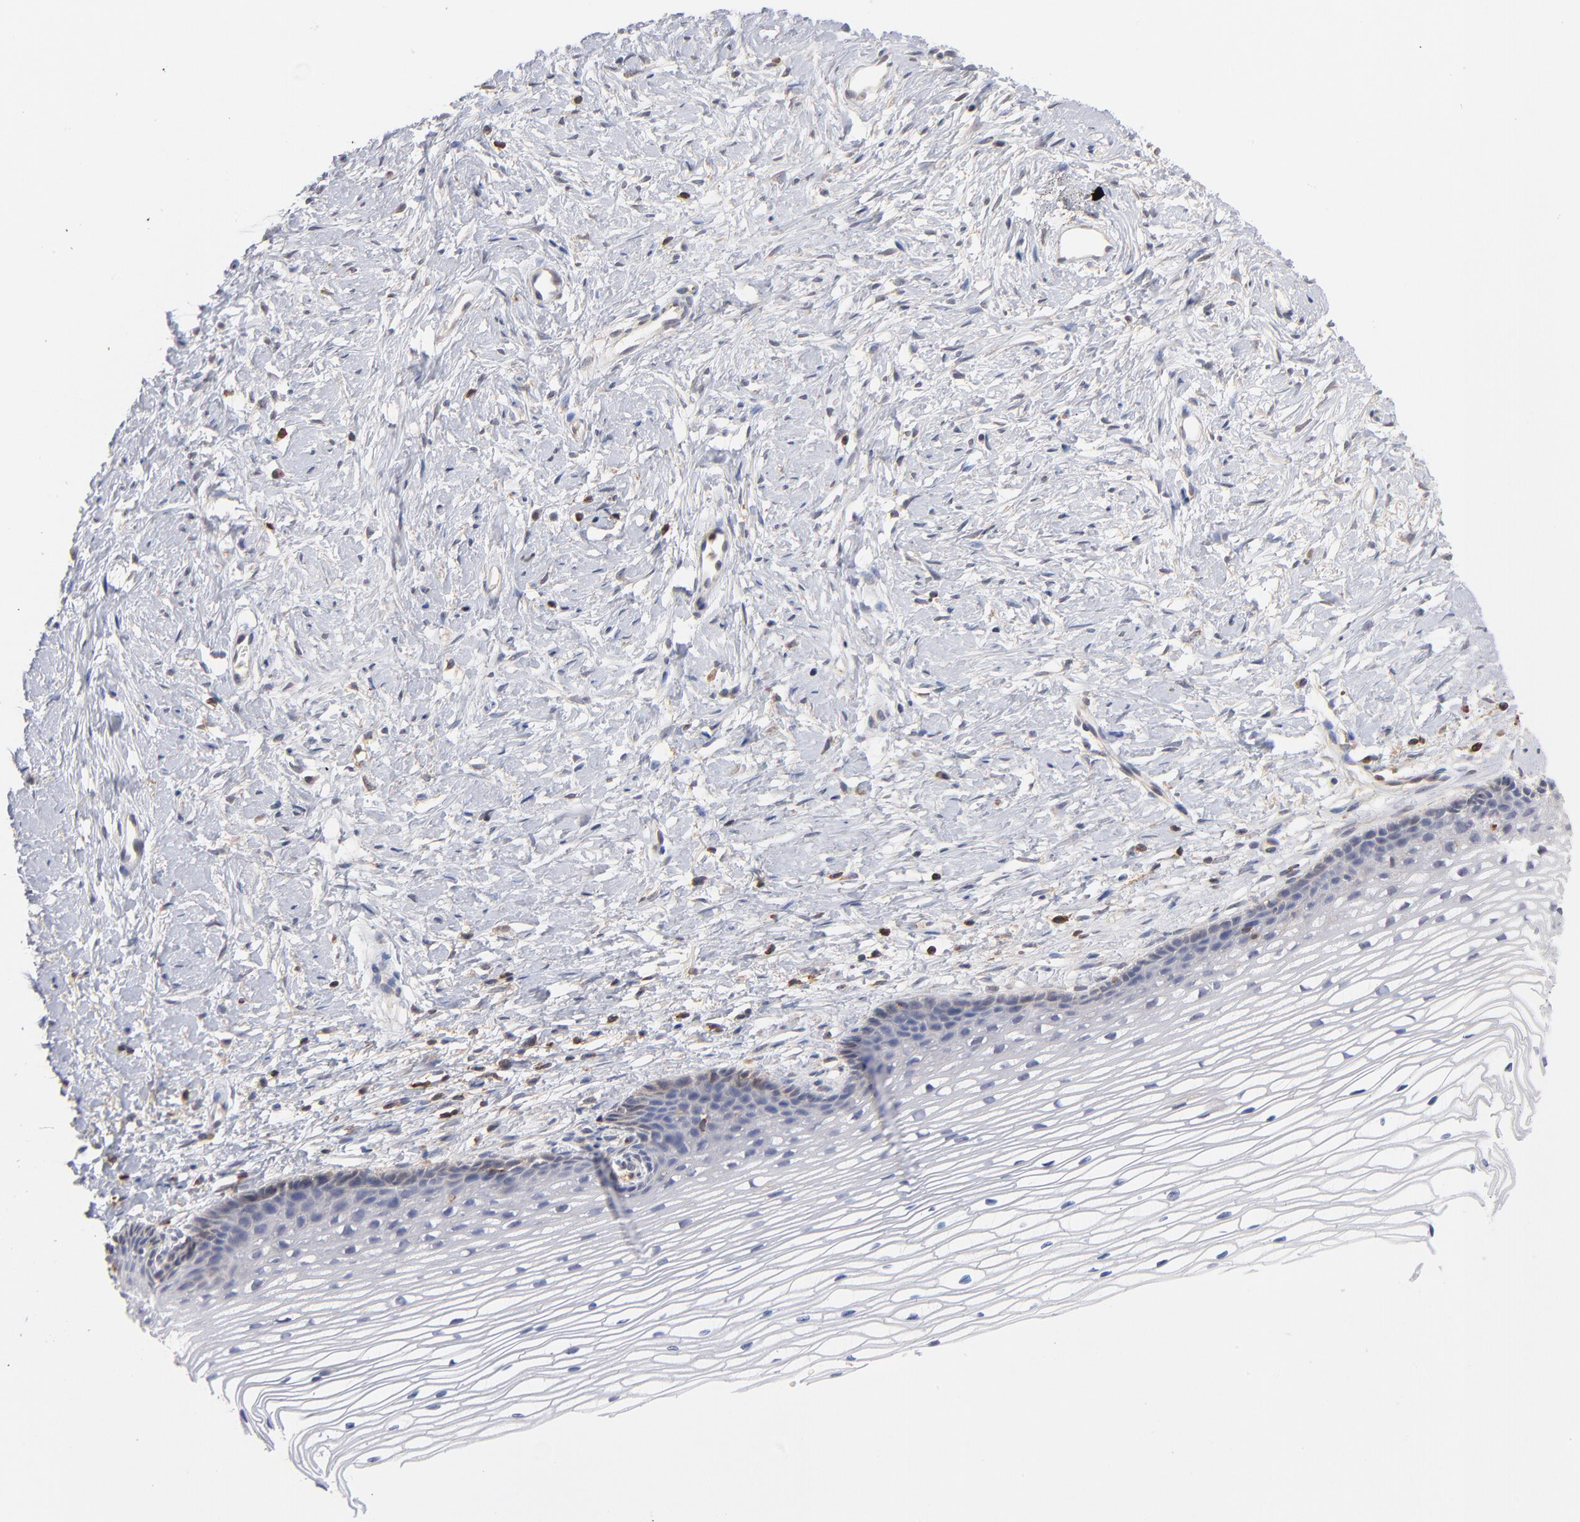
{"staining": {"intensity": "negative", "quantity": "none", "location": "none"}, "tissue": "cervix", "cell_type": "Glandular cells", "image_type": "normal", "snomed": [{"axis": "morphology", "description": "Normal tissue, NOS"}, {"axis": "topography", "description": "Cervix"}], "caption": "Immunohistochemical staining of benign human cervix shows no significant expression in glandular cells.", "gene": "WIPF1", "patient": {"sex": "female", "age": 77}}